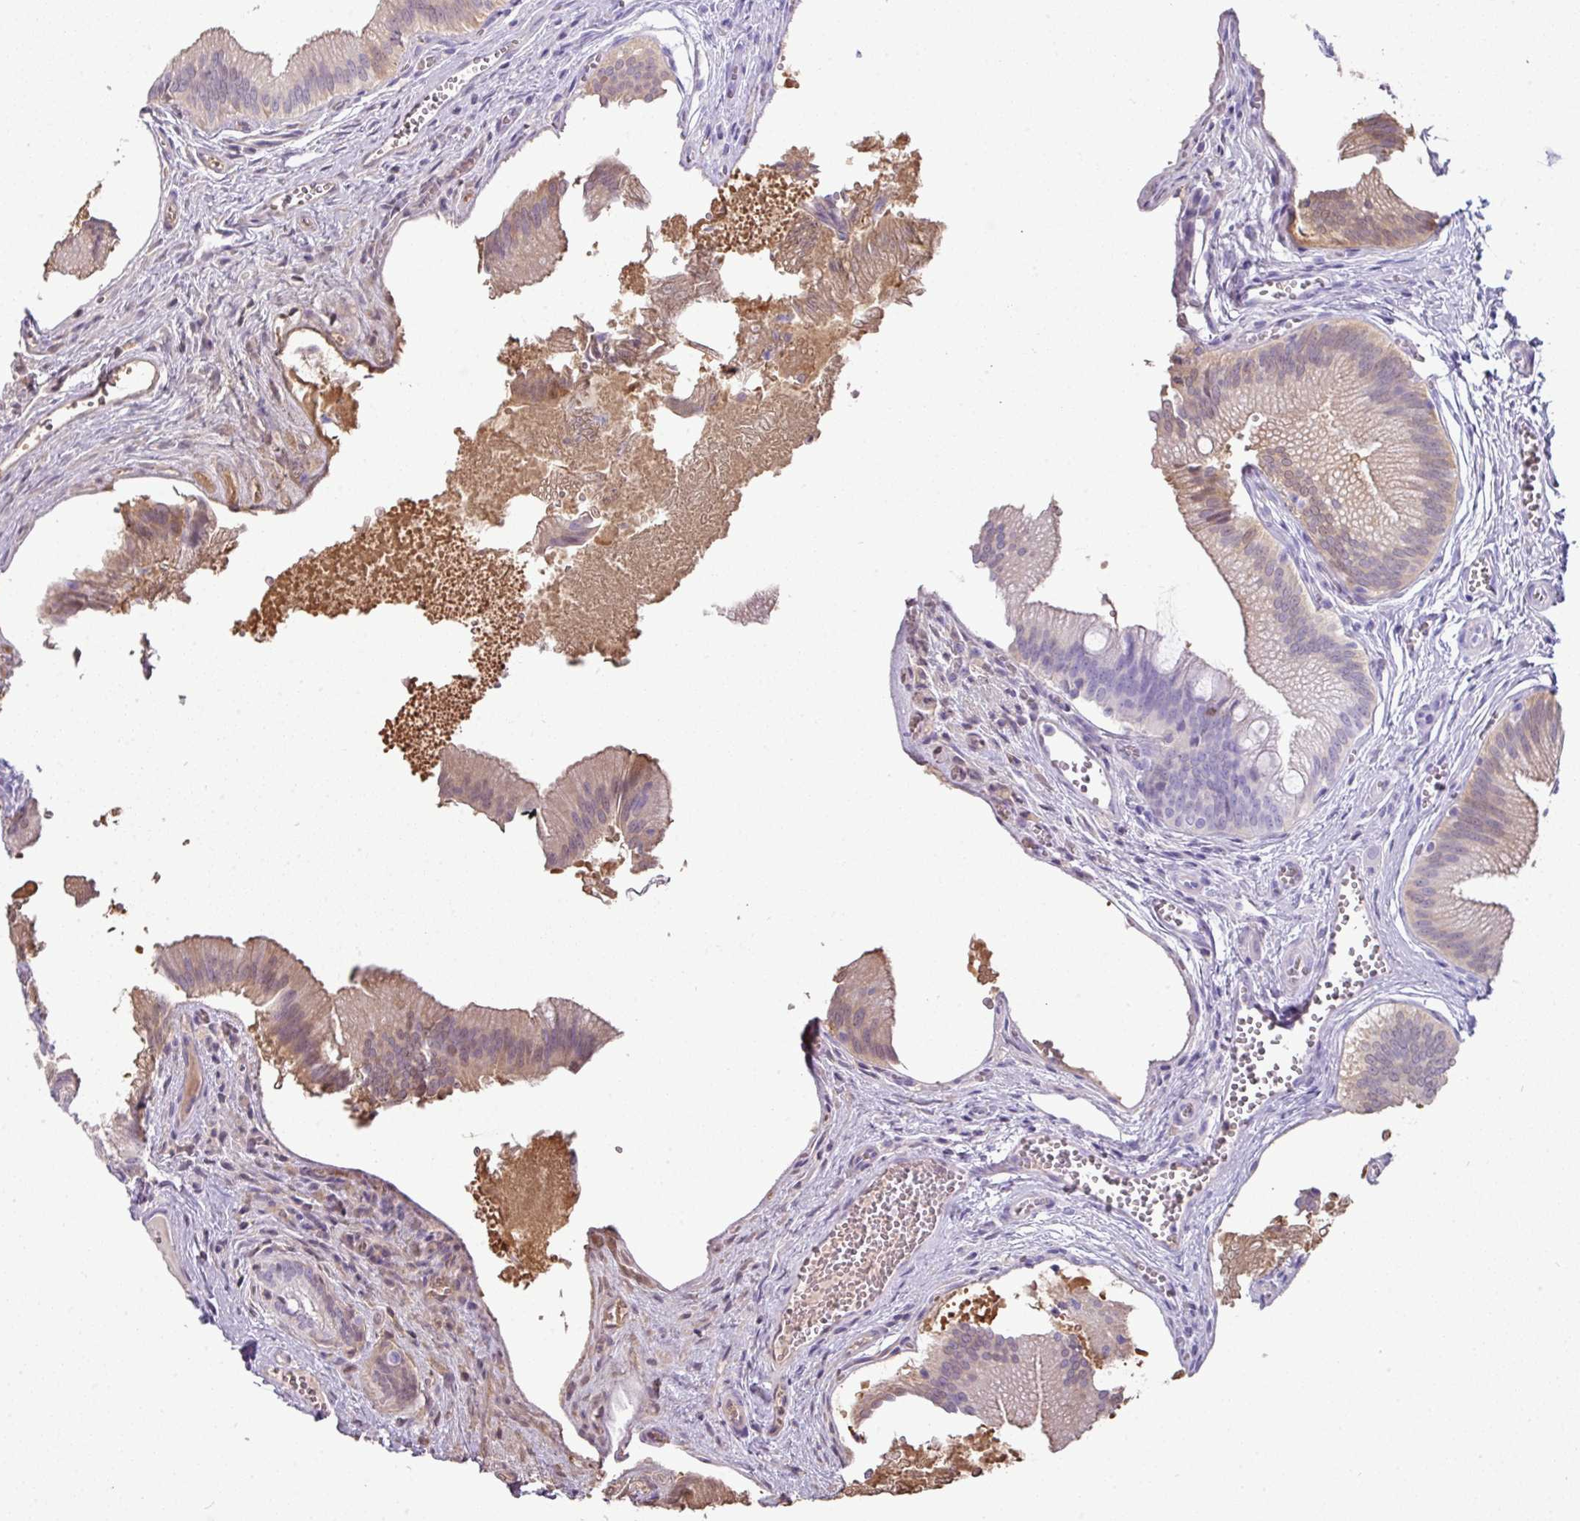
{"staining": {"intensity": "strong", "quantity": "25%-75%", "location": "cytoplasmic/membranous,nuclear"}, "tissue": "gallbladder", "cell_type": "Glandular cells", "image_type": "normal", "snomed": [{"axis": "morphology", "description": "Normal tissue, NOS"}, {"axis": "topography", "description": "Gallbladder"}], "caption": "Unremarkable gallbladder was stained to show a protein in brown. There is high levels of strong cytoplasmic/membranous,nuclear positivity in approximately 25%-75% of glandular cells.", "gene": "GSTA1", "patient": {"sex": "male", "age": 17}}